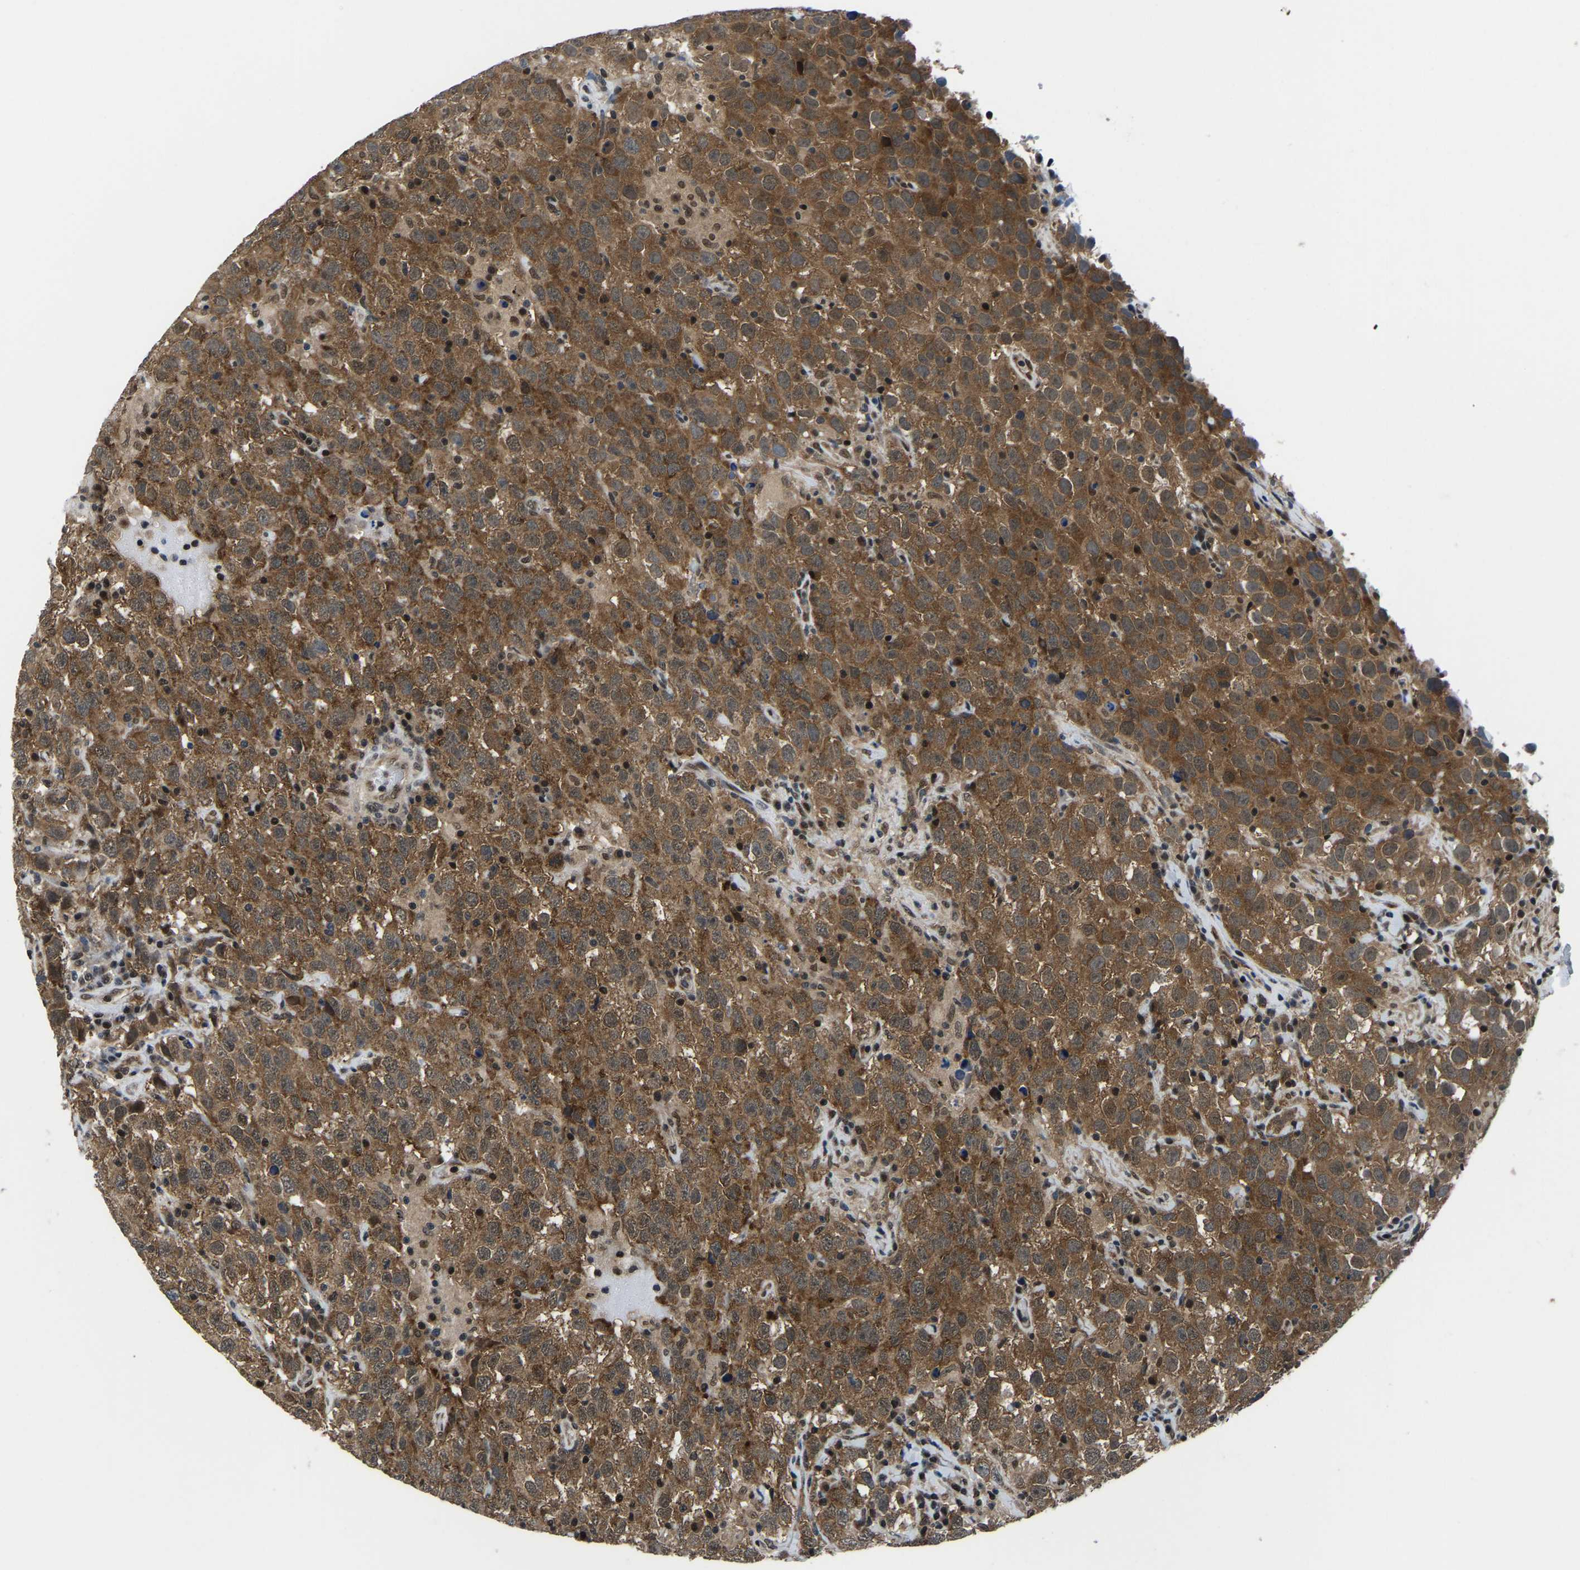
{"staining": {"intensity": "moderate", "quantity": ">75%", "location": "cytoplasmic/membranous,nuclear"}, "tissue": "testis cancer", "cell_type": "Tumor cells", "image_type": "cancer", "snomed": [{"axis": "morphology", "description": "Seminoma, NOS"}, {"axis": "topography", "description": "Testis"}], "caption": "This is an image of IHC staining of testis cancer (seminoma), which shows moderate expression in the cytoplasmic/membranous and nuclear of tumor cells.", "gene": "DFFA", "patient": {"sex": "male", "age": 41}}